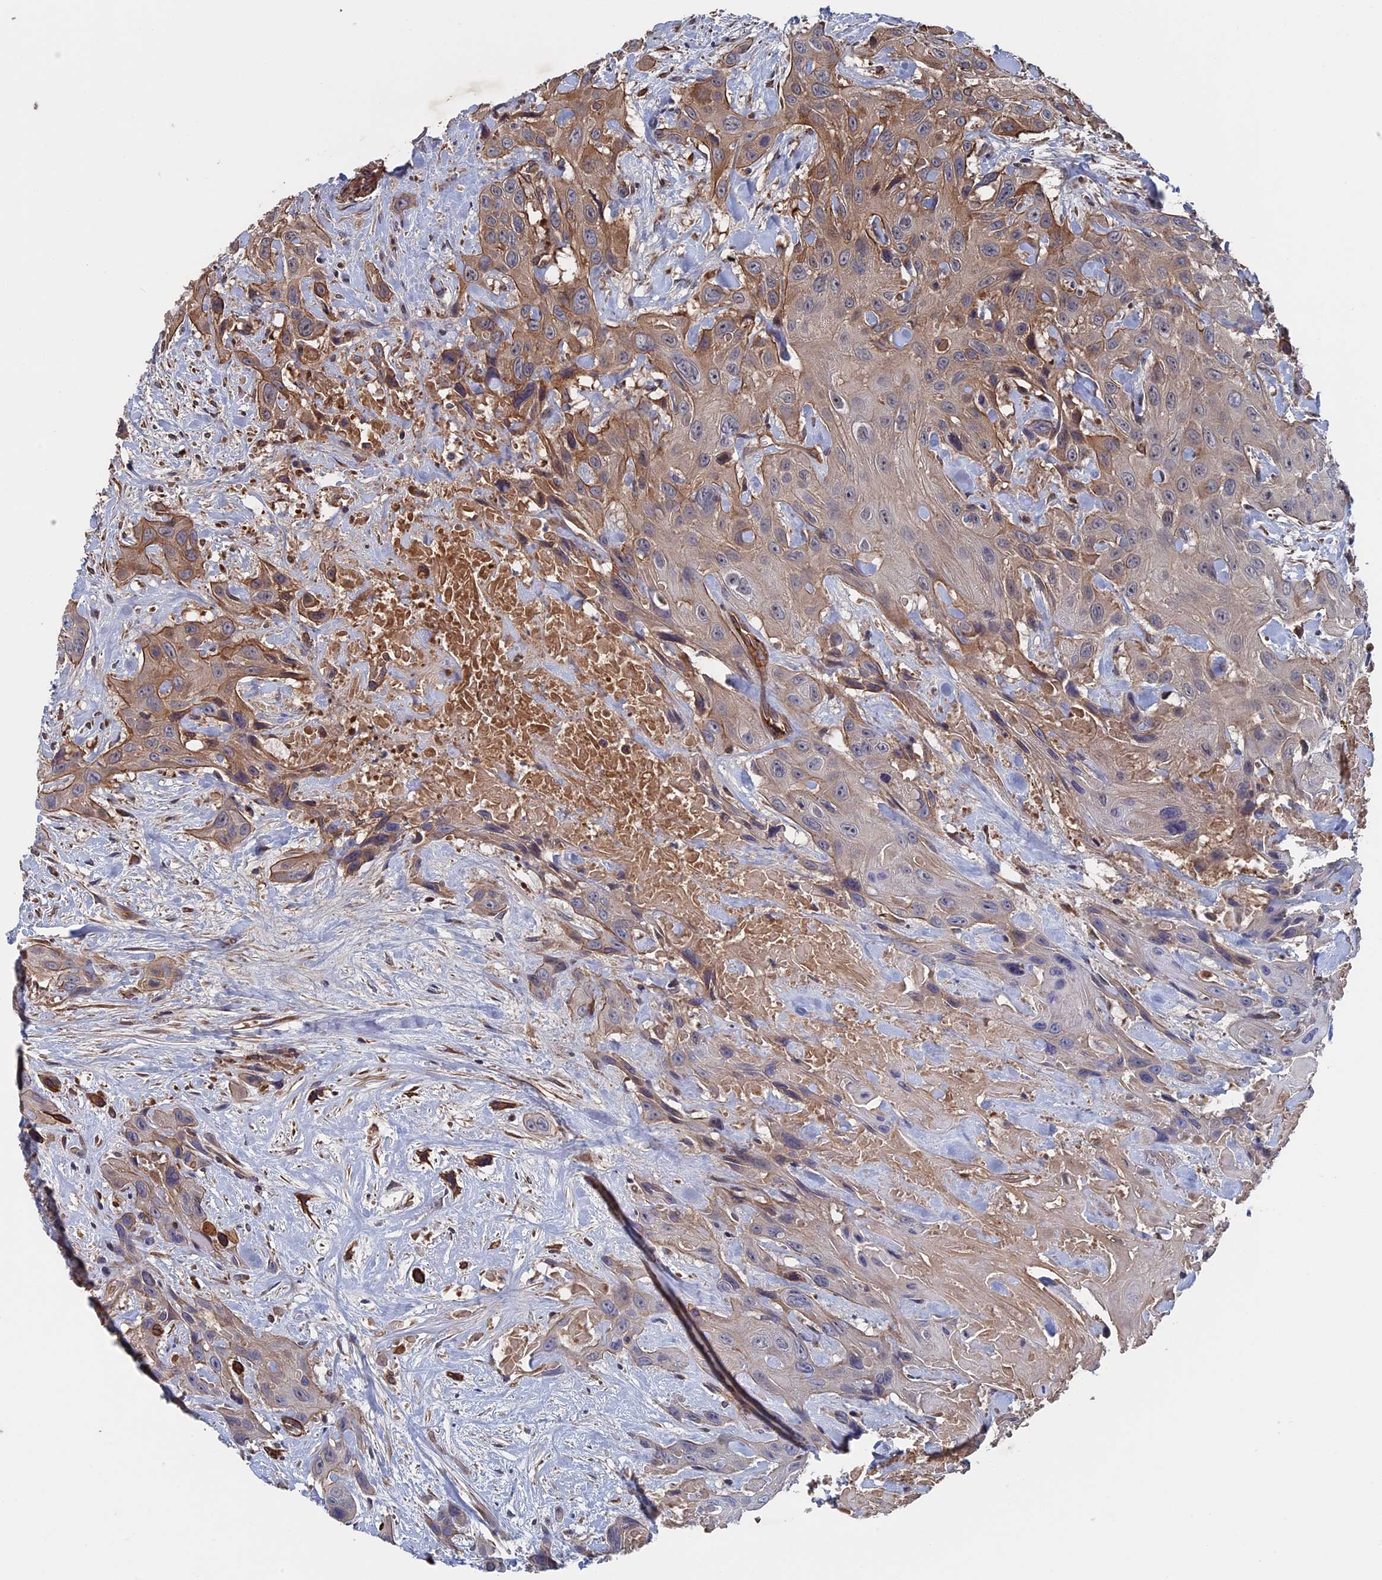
{"staining": {"intensity": "weak", "quantity": "<25%", "location": "cytoplasmic/membranous"}, "tissue": "head and neck cancer", "cell_type": "Tumor cells", "image_type": "cancer", "snomed": [{"axis": "morphology", "description": "Squamous cell carcinoma, NOS"}, {"axis": "topography", "description": "Head-Neck"}], "caption": "Head and neck squamous cell carcinoma stained for a protein using immunohistochemistry (IHC) reveals no positivity tumor cells.", "gene": "RPUSD1", "patient": {"sex": "male", "age": 81}}